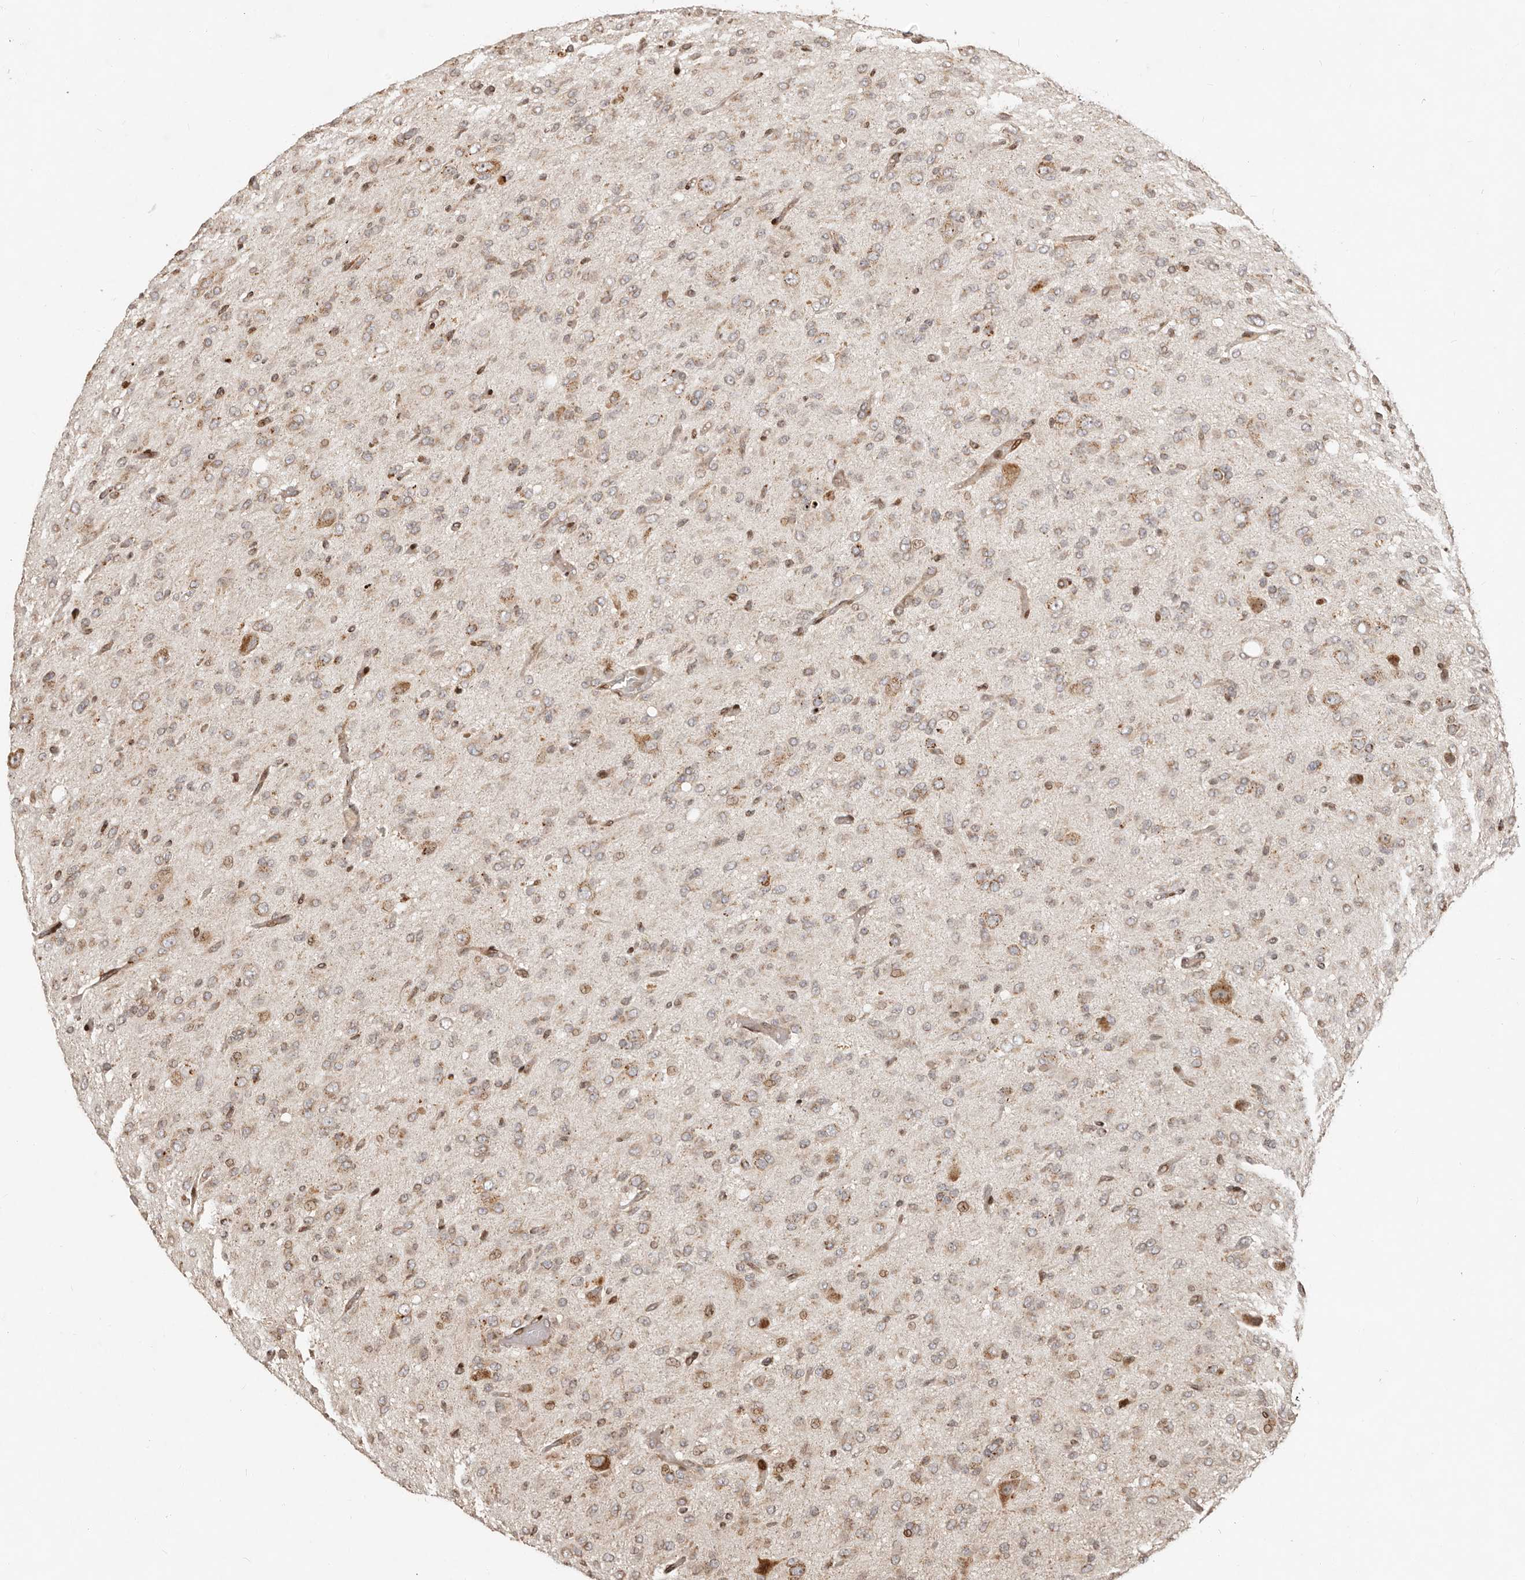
{"staining": {"intensity": "weak", "quantity": "<25%", "location": "cytoplasmic/membranous"}, "tissue": "glioma", "cell_type": "Tumor cells", "image_type": "cancer", "snomed": [{"axis": "morphology", "description": "Glioma, malignant, High grade"}, {"axis": "topography", "description": "Brain"}], "caption": "Tumor cells are negative for protein expression in human malignant glioma (high-grade). (DAB immunohistochemistry (IHC) with hematoxylin counter stain).", "gene": "TRIM4", "patient": {"sex": "female", "age": 59}}